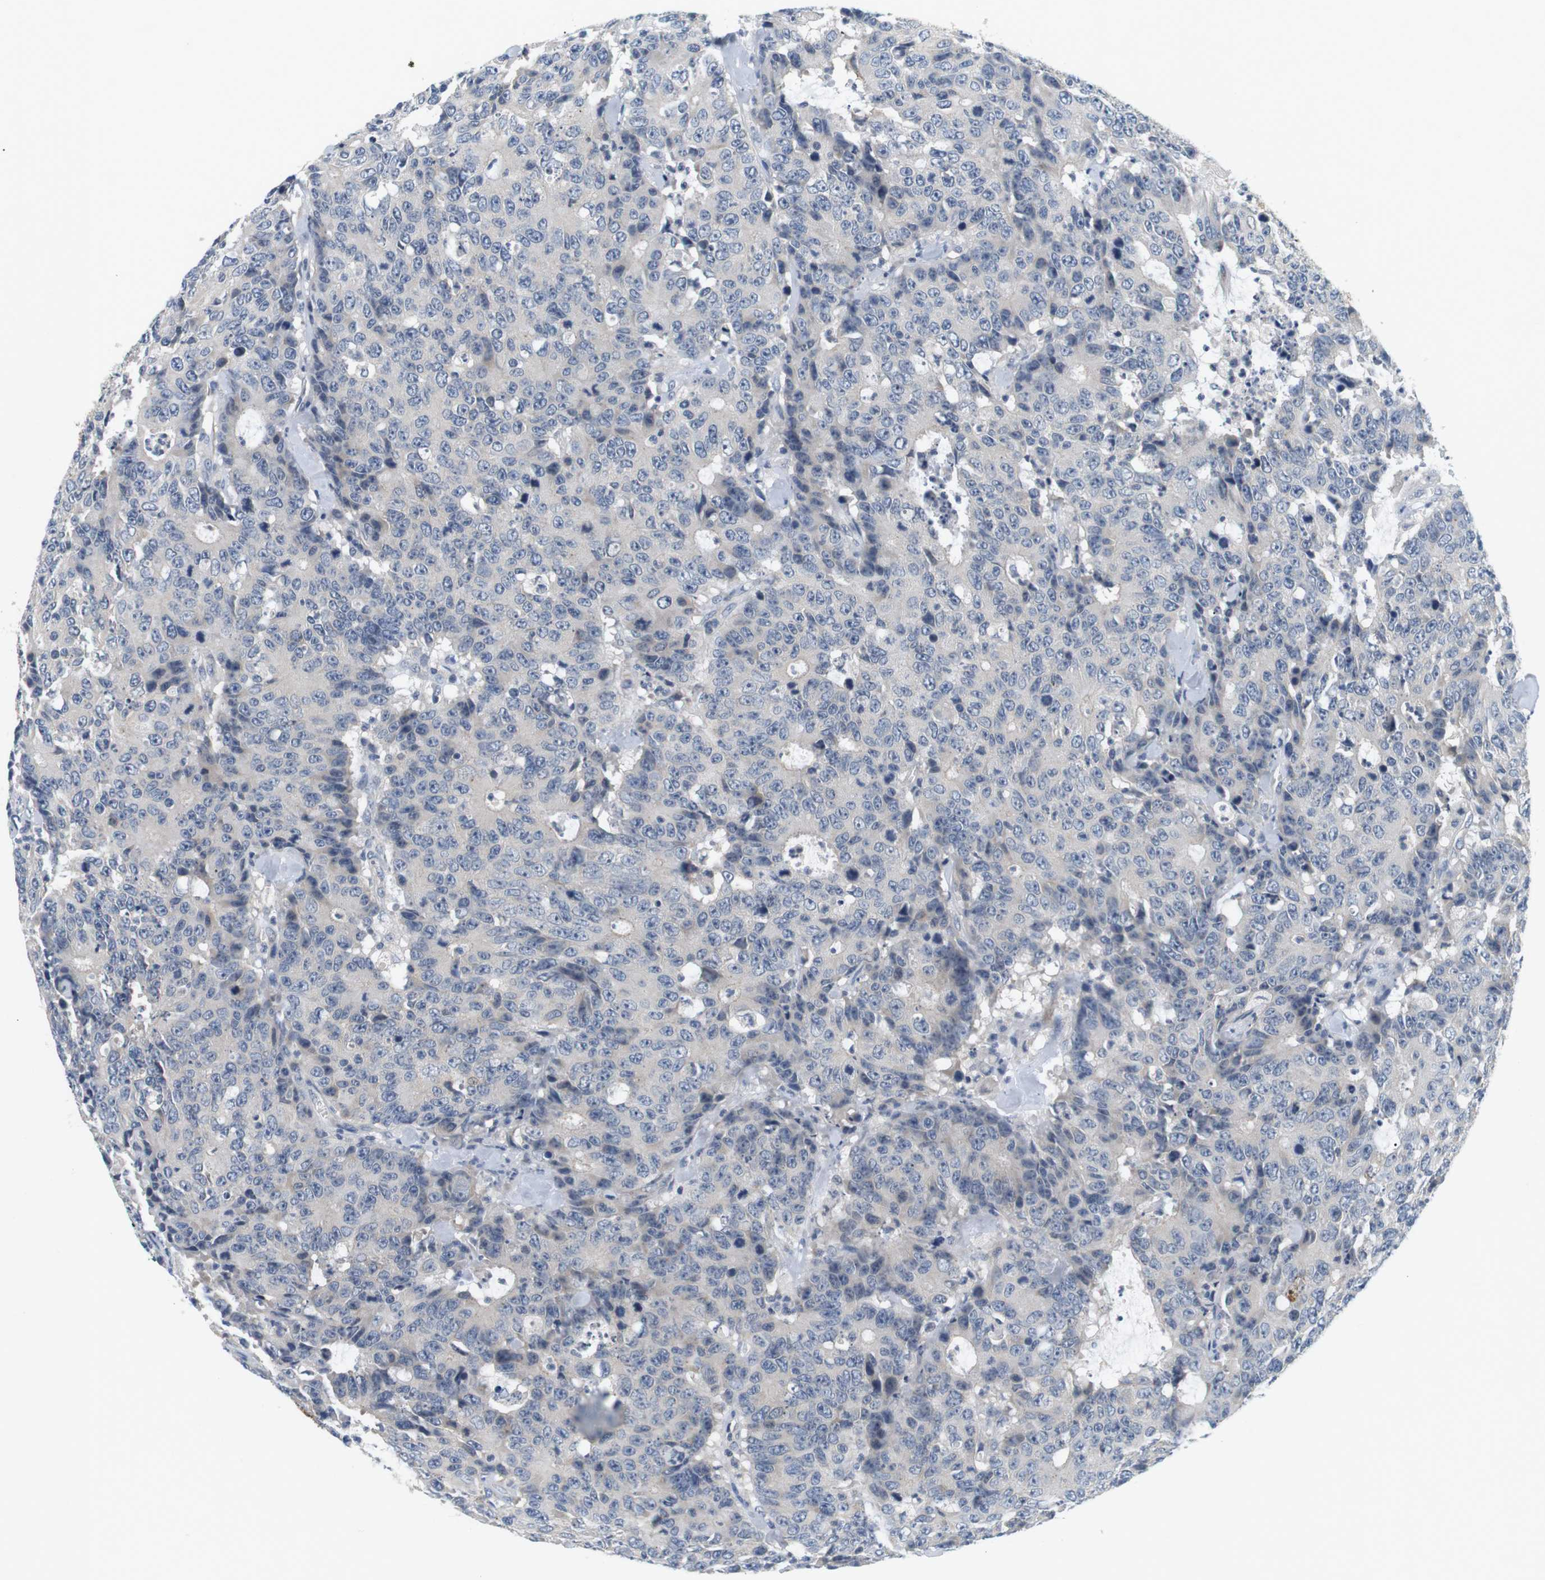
{"staining": {"intensity": "negative", "quantity": "none", "location": "none"}, "tissue": "colorectal cancer", "cell_type": "Tumor cells", "image_type": "cancer", "snomed": [{"axis": "morphology", "description": "Adenocarcinoma, NOS"}, {"axis": "topography", "description": "Colon"}], "caption": "High magnification brightfield microscopy of colorectal adenocarcinoma stained with DAB (brown) and counterstained with hematoxylin (blue): tumor cells show no significant staining.", "gene": "EVA1C", "patient": {"sex": "female", "age": 86}}